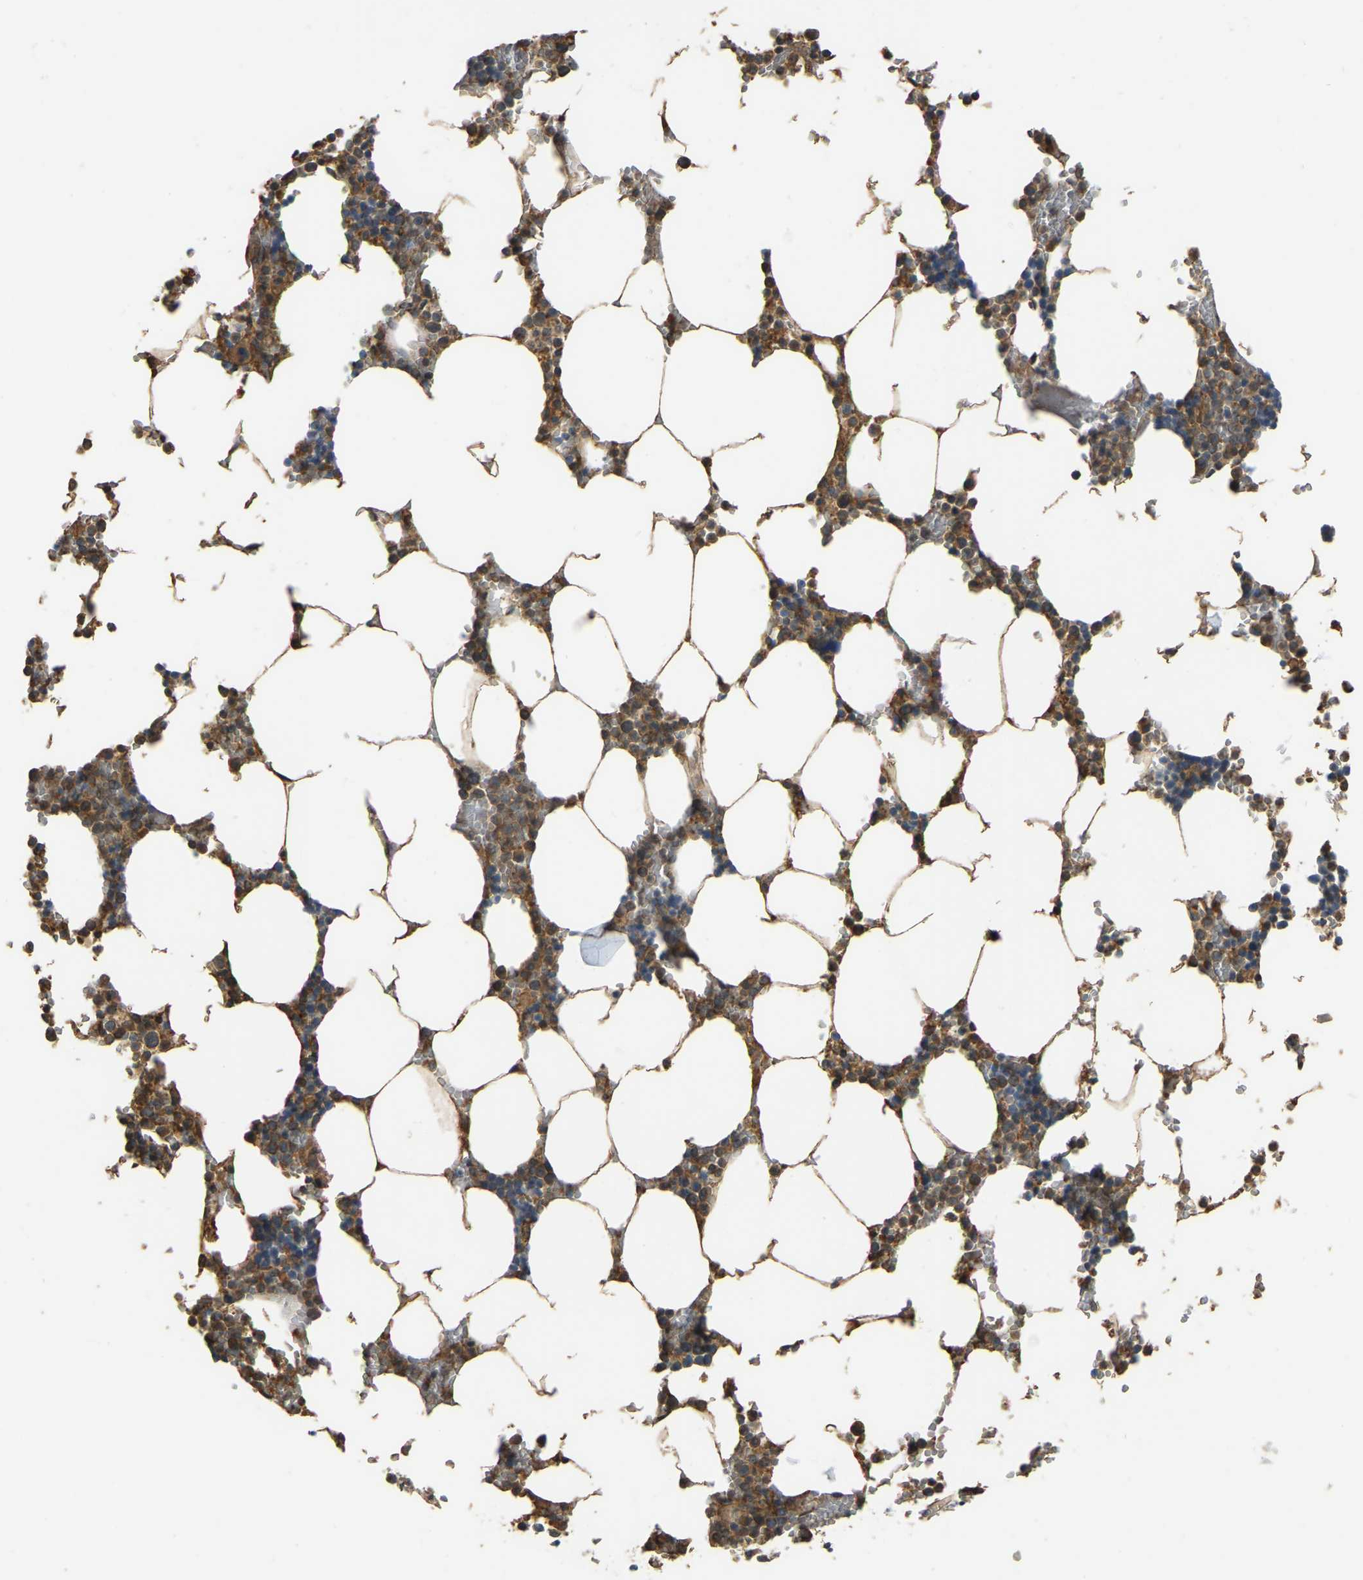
{"staining": {"intensity": "moderate", "quantity": ">75%", "location": "cytoplasmic/membranous"}, "tissue": "bone marrow", "cell_type": "Hematopoietic cells", "image_type": "normal", "snomed": [{"axis": "morphology", "description": "Normal tissue, NOS"}, {"axis": "topography", "description": "Bone marrow"}], "caption": "The image reveals immunohistochemical staining of normal bone marrow. There is moderate cytoplasmic/membranous expression is appreciated in about >75% of hematopoietic cells. Immunohistochemistry stains the protein of interest in brown and the nuclei are stained blue.", "gene": "GNG2", "patient": {"sex": "male", "age": 70}}